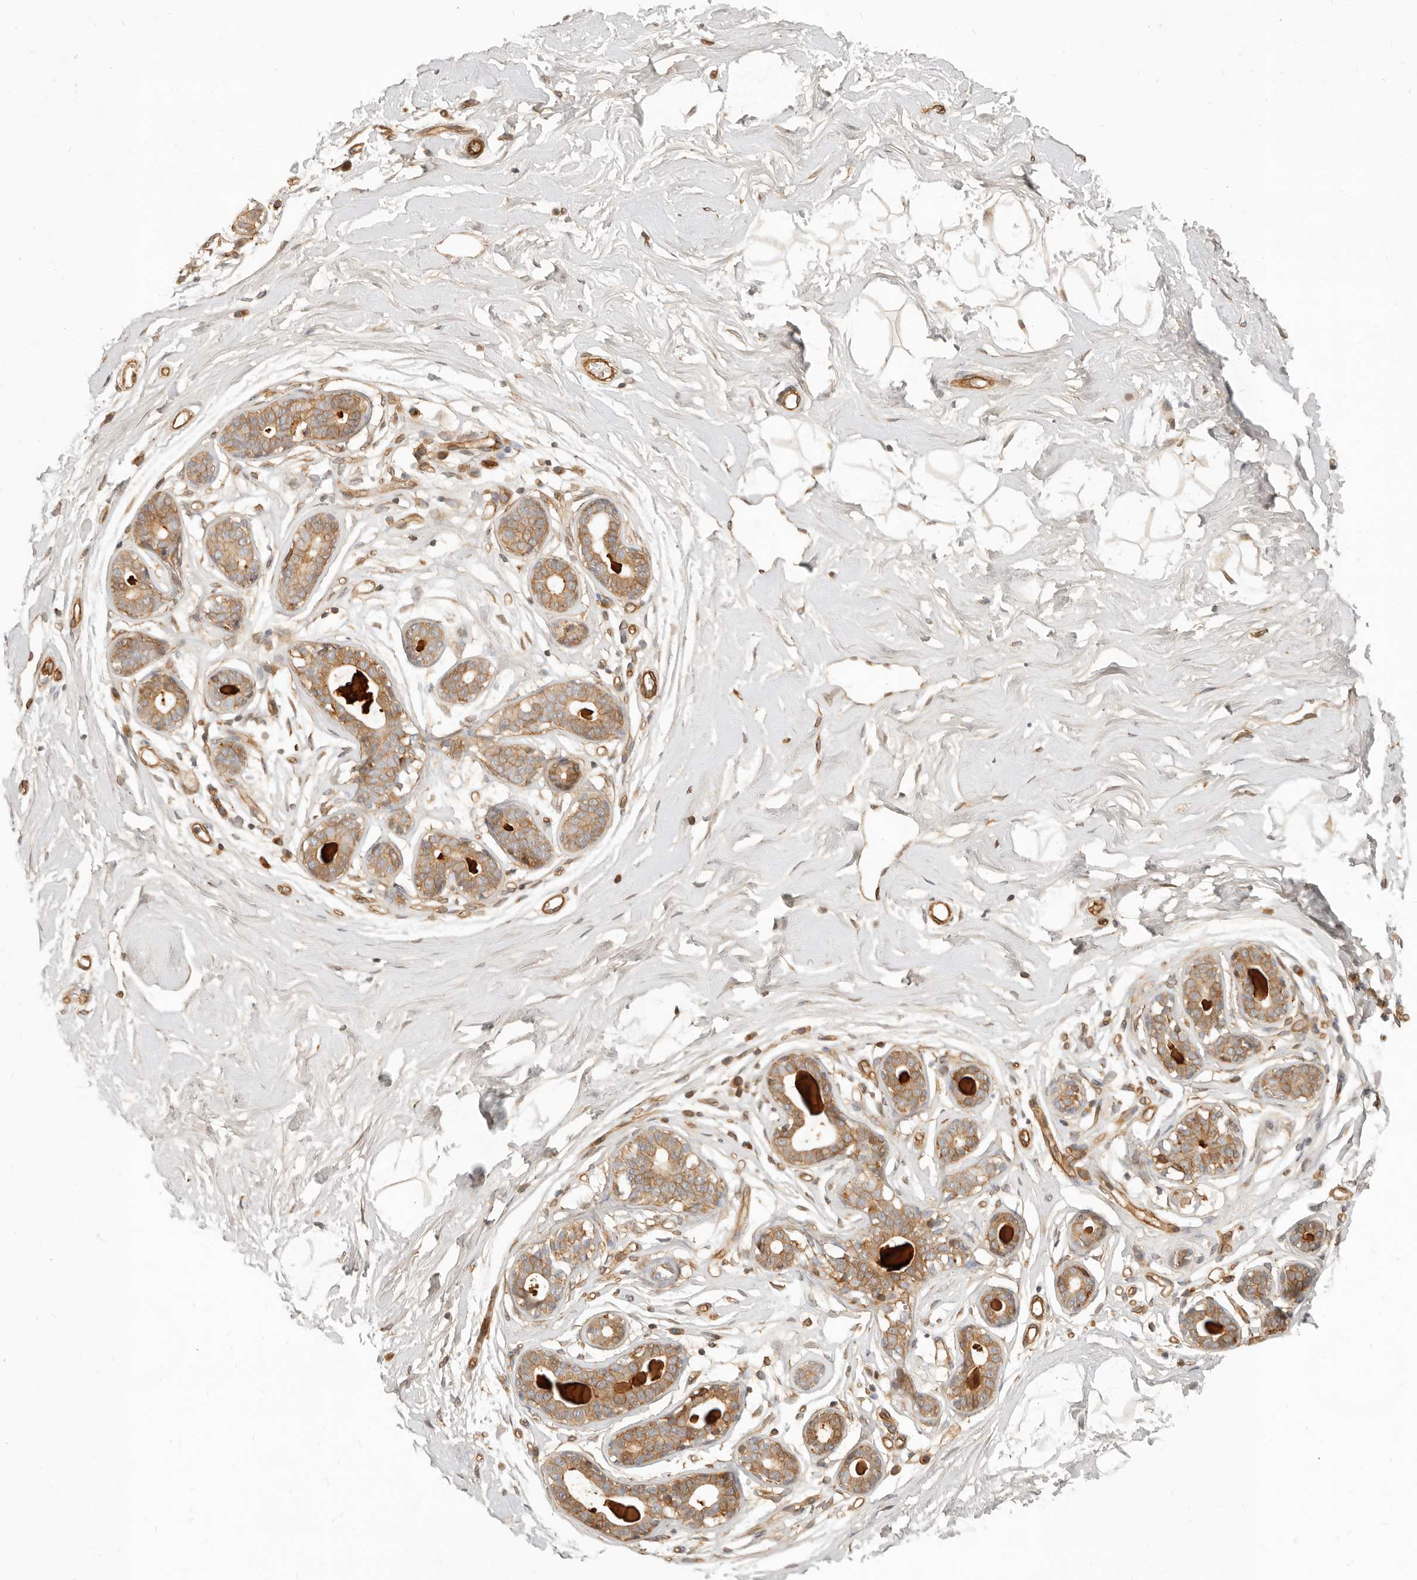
{"staining": {"intensity": "moderate", "quantity": "25%-75%", "location": "cytoplasmic/membranous"}, "tissue": "breast", "cell_type": "Adipocytes", "image_type": "normal", "snomed": [{"axis": "morphology", "description": "Normal tissue, NOS"}, {"axis": "morphology", "description": "Adenoma, NOS"}, {"axis": "topography", "description": "Breast"}], "caption": "DAB (3,3'-diaminobenzidine) immunohistochemical staining of unremarkable human breast exhibits moderate cytoplasmic/membranous protein expression in approximately 25%-75% of adipocytes.", "gene": "UFSP1", "patient": {"sex": "female", "age": 23}}